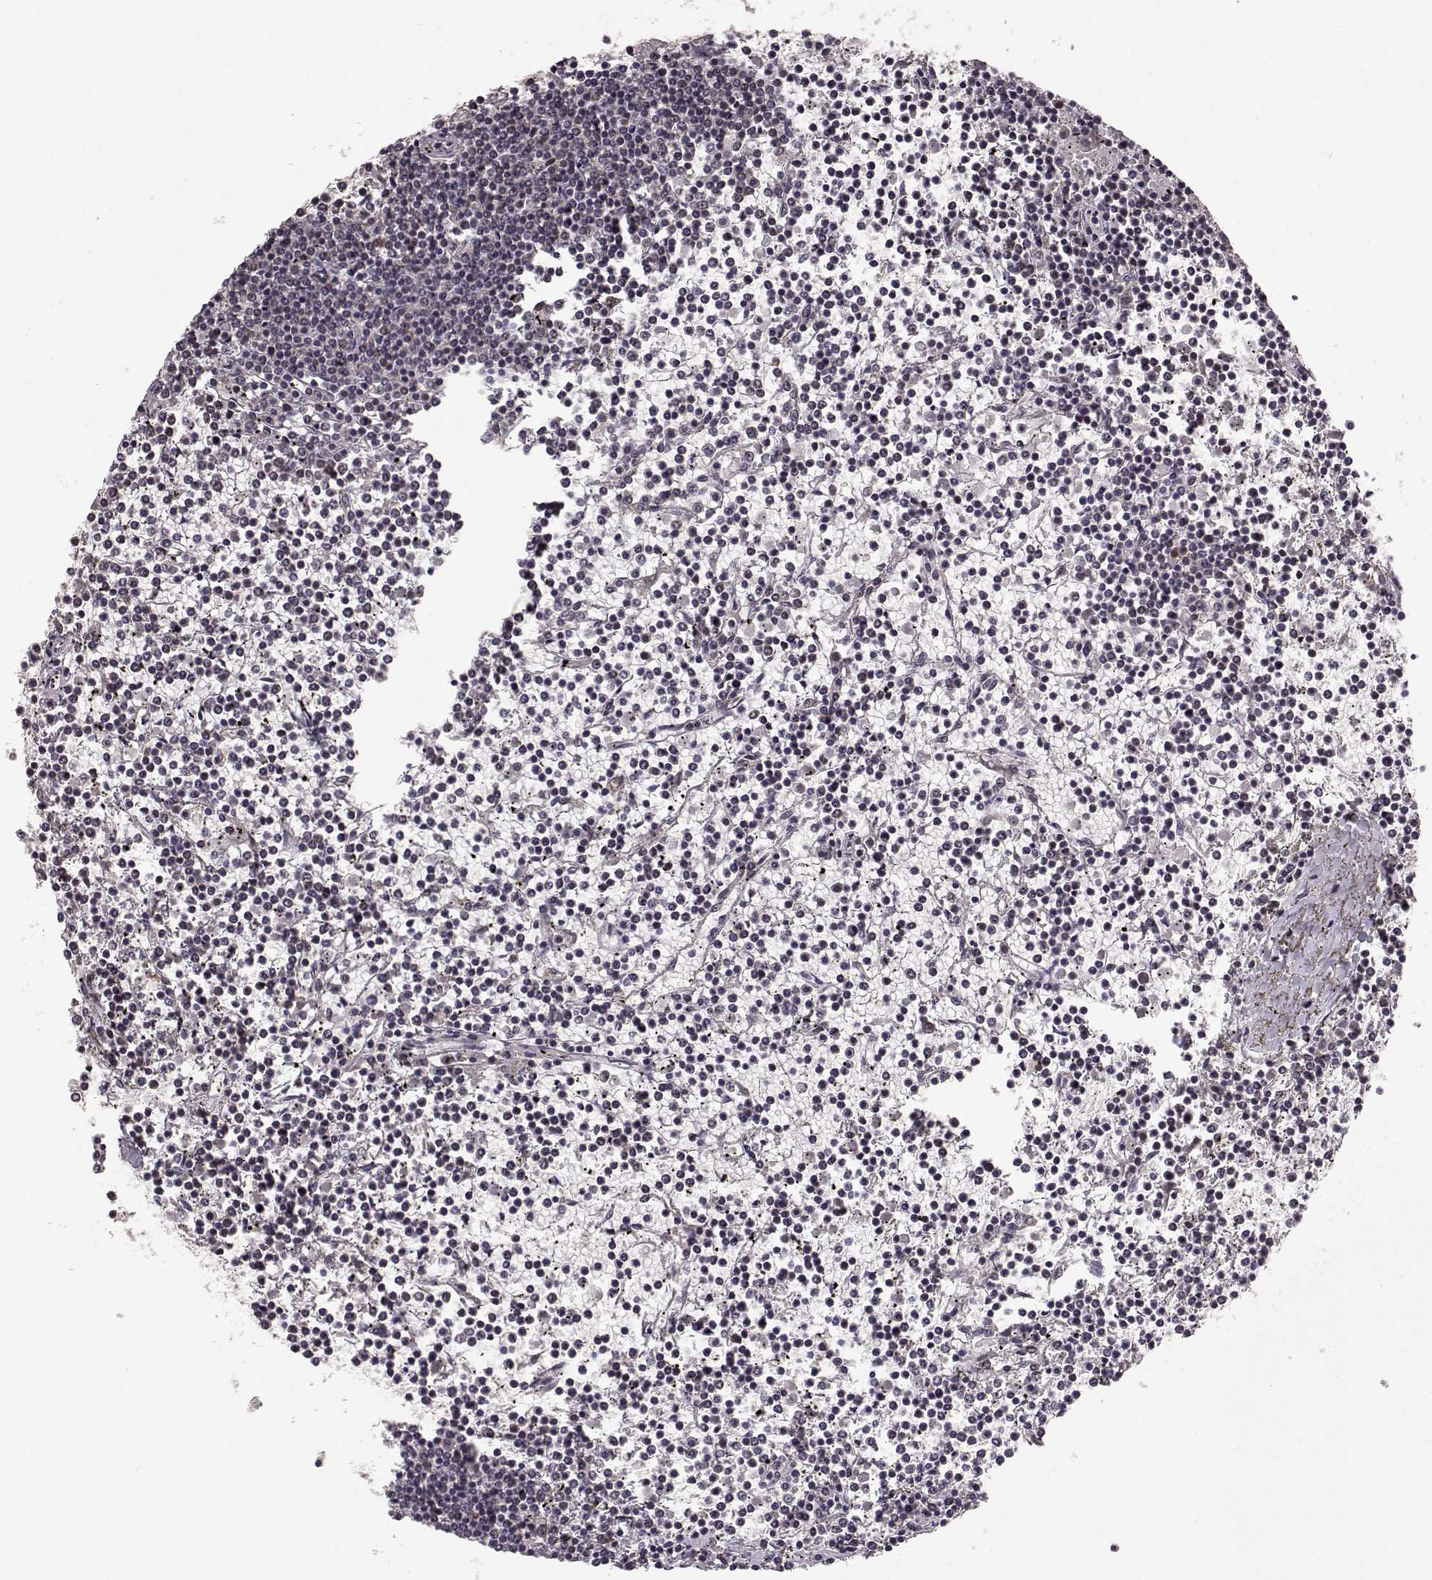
{"staining": {"intensity": "negative", "quantity": "none", "location": "none"}, "tissue": "lymphoma", "cell_type": "Tumor cells", "image_type": "cancer", "snomed": [{"axis": "morphology", "description": "Malignant lymphoma, non-Hodgkin's type, Low grade"}, {"axis": "topography", "description": "Spleen"}], "caption": "Protein analysis of low-grade malignant lymphoma, non-Hodgkin's type displays no significant staining in tumor cells. (DAB (3,3'-diaminobenzidine) IHC, high magnification).", "gene": "ELOVL5", "patient": {"sex": "female", "age": 19}}